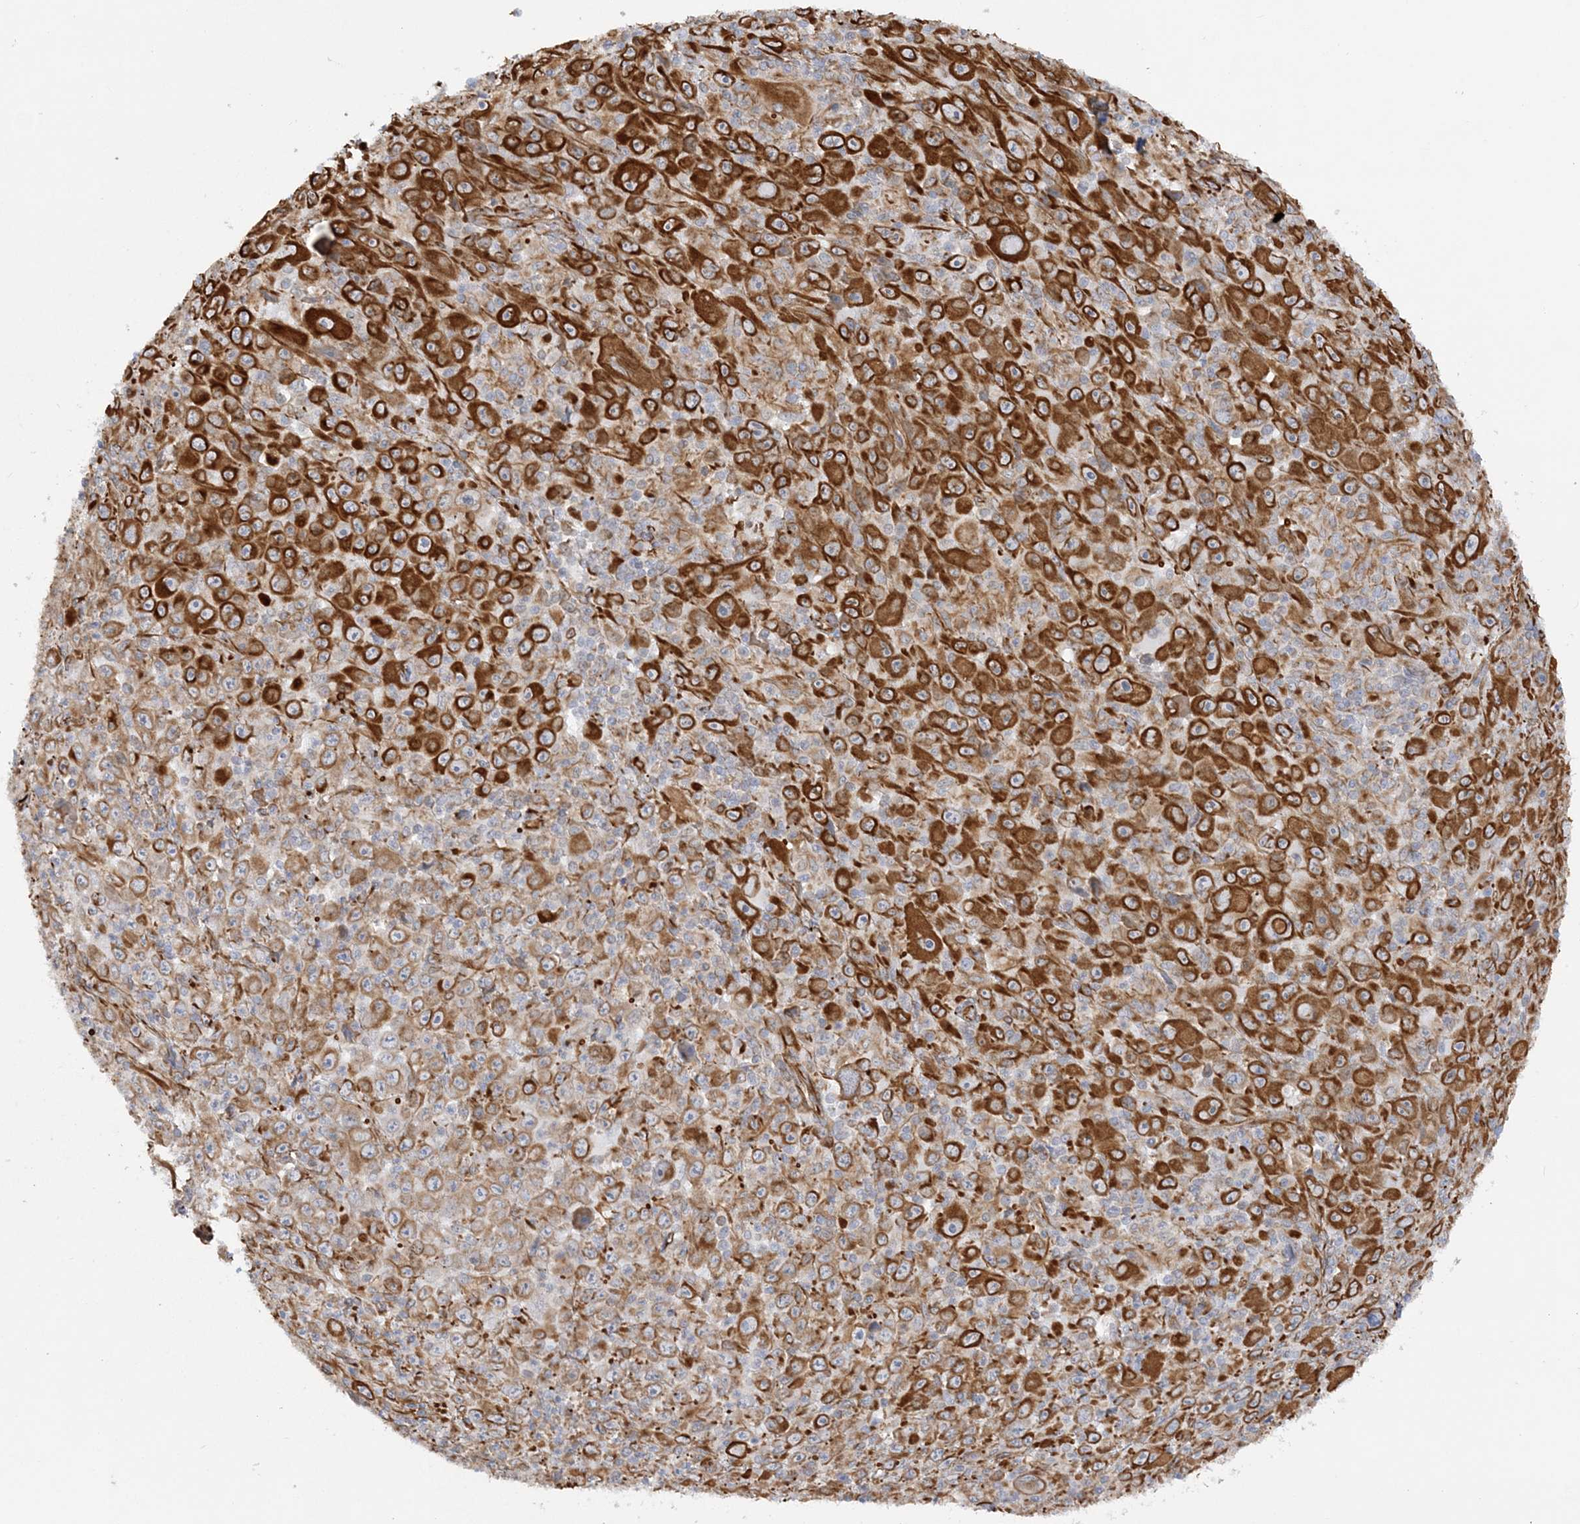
{"staining": {"intensity": "strong", "quantity": ">75%", "location": "cytoplasmic/membranous"}, "tissue": "melanoma", "cell_type": "Tumor cells", "image_type": "cancer", "snomed": [{"axis": "morphology", "description": "Malignant melanoma, Metastatic site"}, {"axis": "topography", "description": "Skin"}], "caption": "Immunohistochemical staining of human melanoma exhibits high levels of strong cytoplasmic/membranous expression in approximately >75% of tumor cells. (IHC, brightfield microscopy, high magnification).", "gene": "SCLT1", "patient": {"sex": "female", "age": 56}}